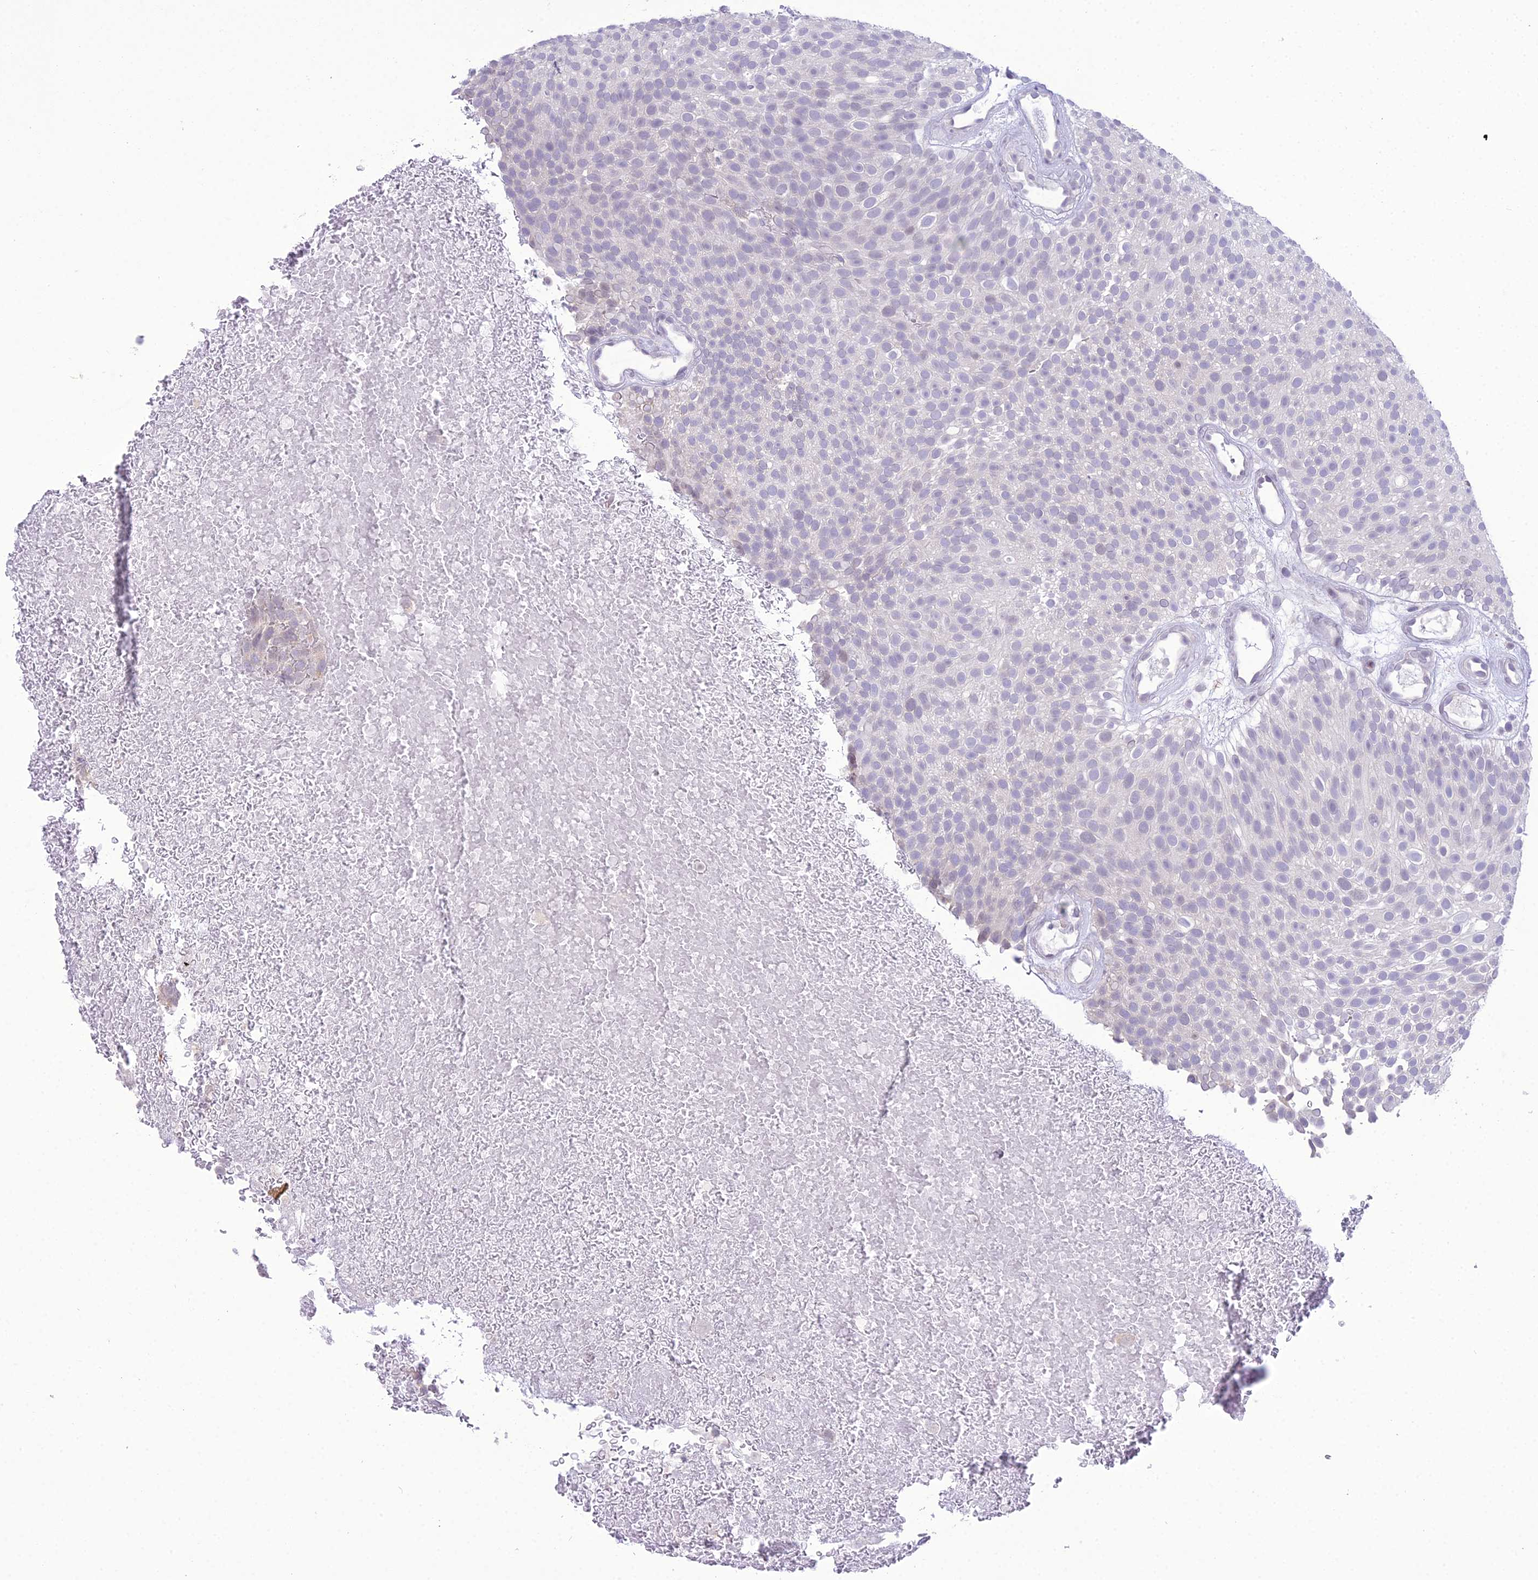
{"staining": {"intensity": "negative", "quantity": "none", "location": "none"}, "tissue": "urothelial cancer", "cell_type": "Tumor cells", "image_type": "cancer", "snomed": [{"axis": "morphology", "description": "Urothelial carcinoma, Low grade"}, {"axis": "topography", "description": "Urinary bladder"}], "caption": "Tumor cells show no significant protein positivity in urothelial carcinoma (low-grade).", "gene": "RPS26", "patient": {"sex": "male", "age": 78}}